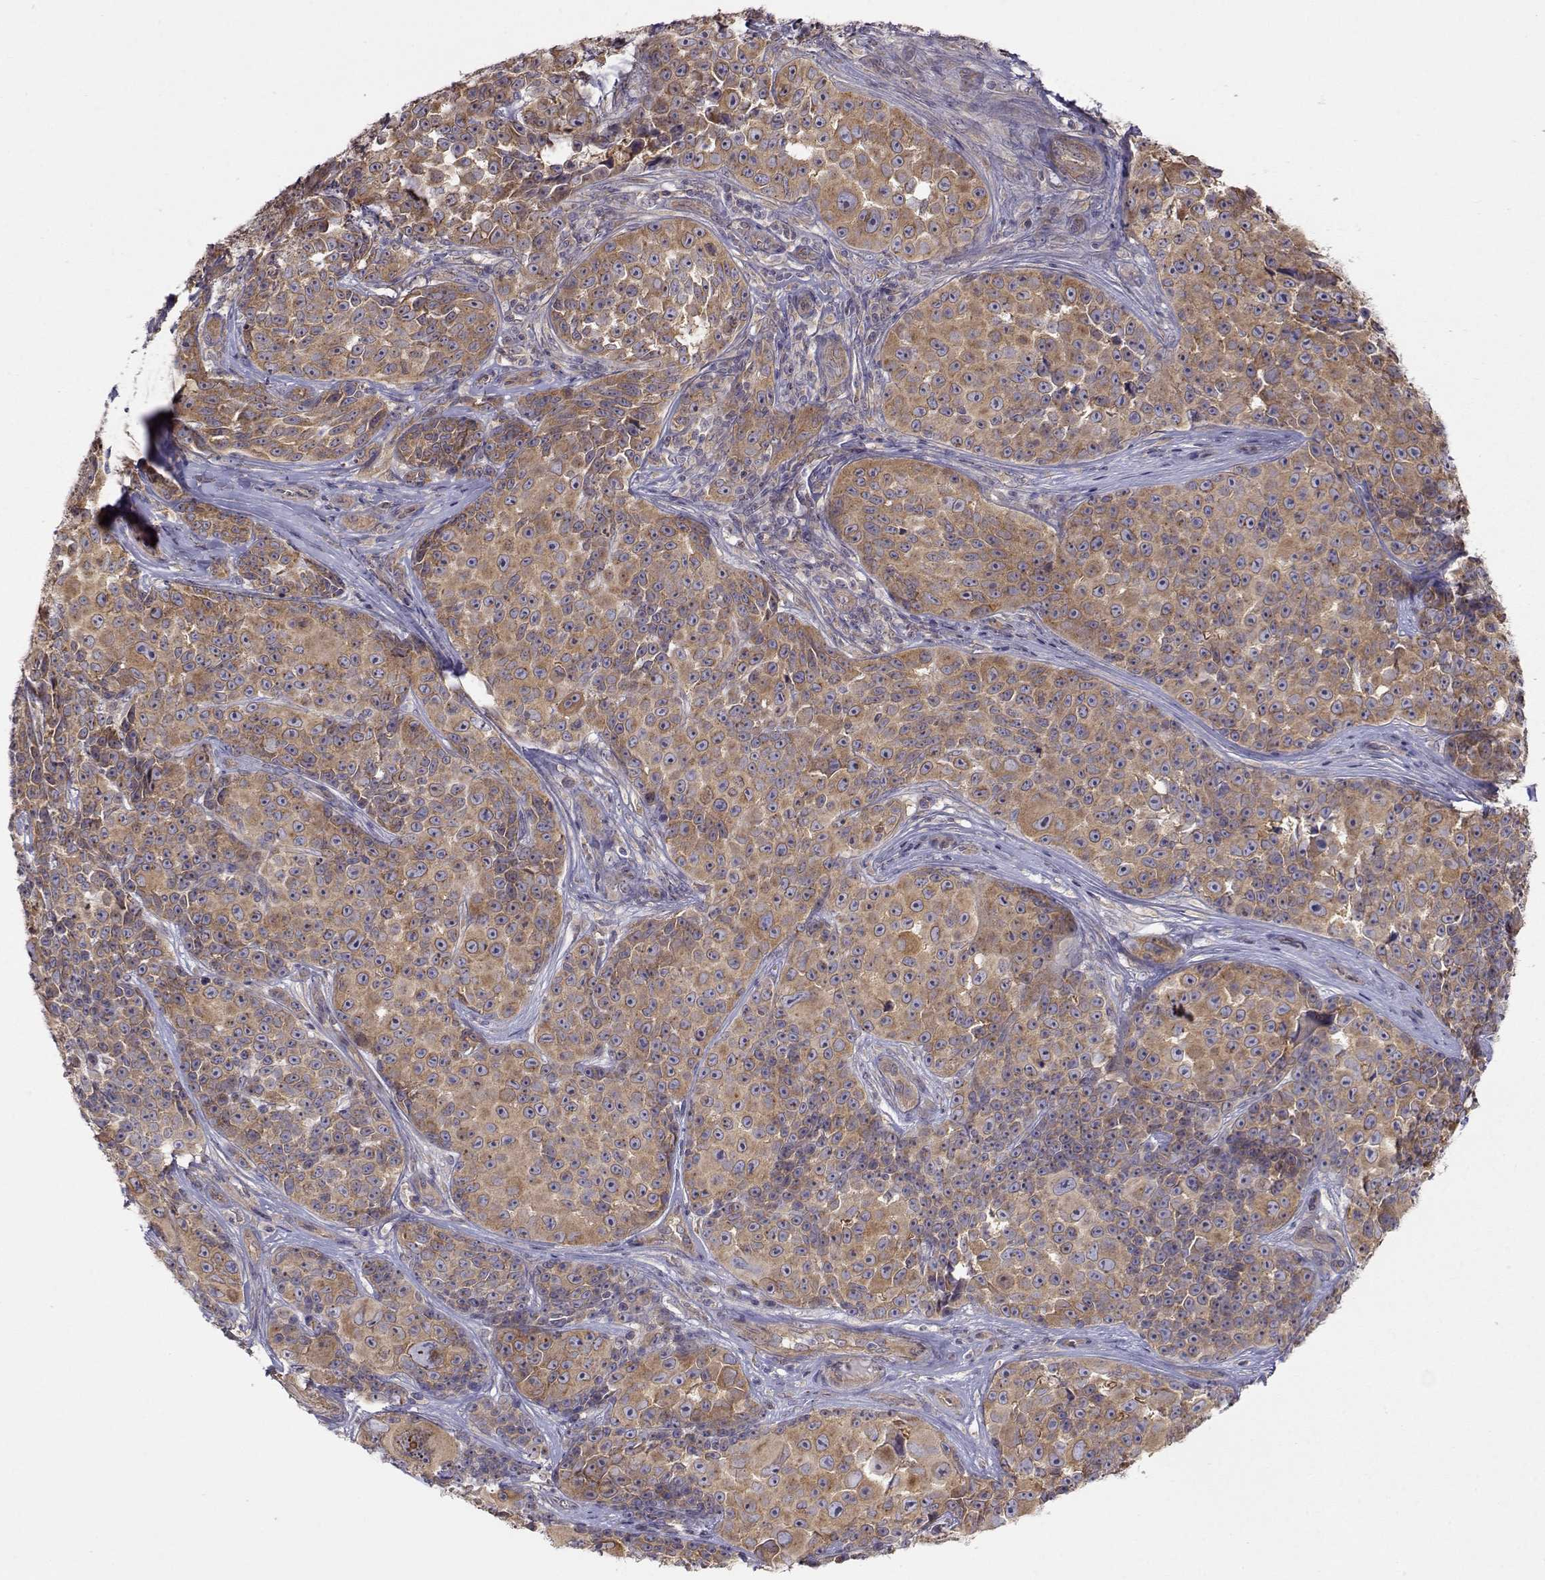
{"staining": {"intensity": "moderate", "quantity": ">75%", "location": "cytoplasmic/membranous"}, "tissue": "melanoma", "cell_type": "Tumor cells", "image_type": "cancer", "snomed": [{"axis": "morphology", "description": "Malignant melanoma, NOS"}, {"axis": "topography", "description": "Skin"}], "caption": "An image of melanoma stained for a protein demonstrates moderate cytoplasmic/membranous brown staining in tumor cells.", "gene": "PAIP1", "patient": {"sex": "female", "age": 88}}